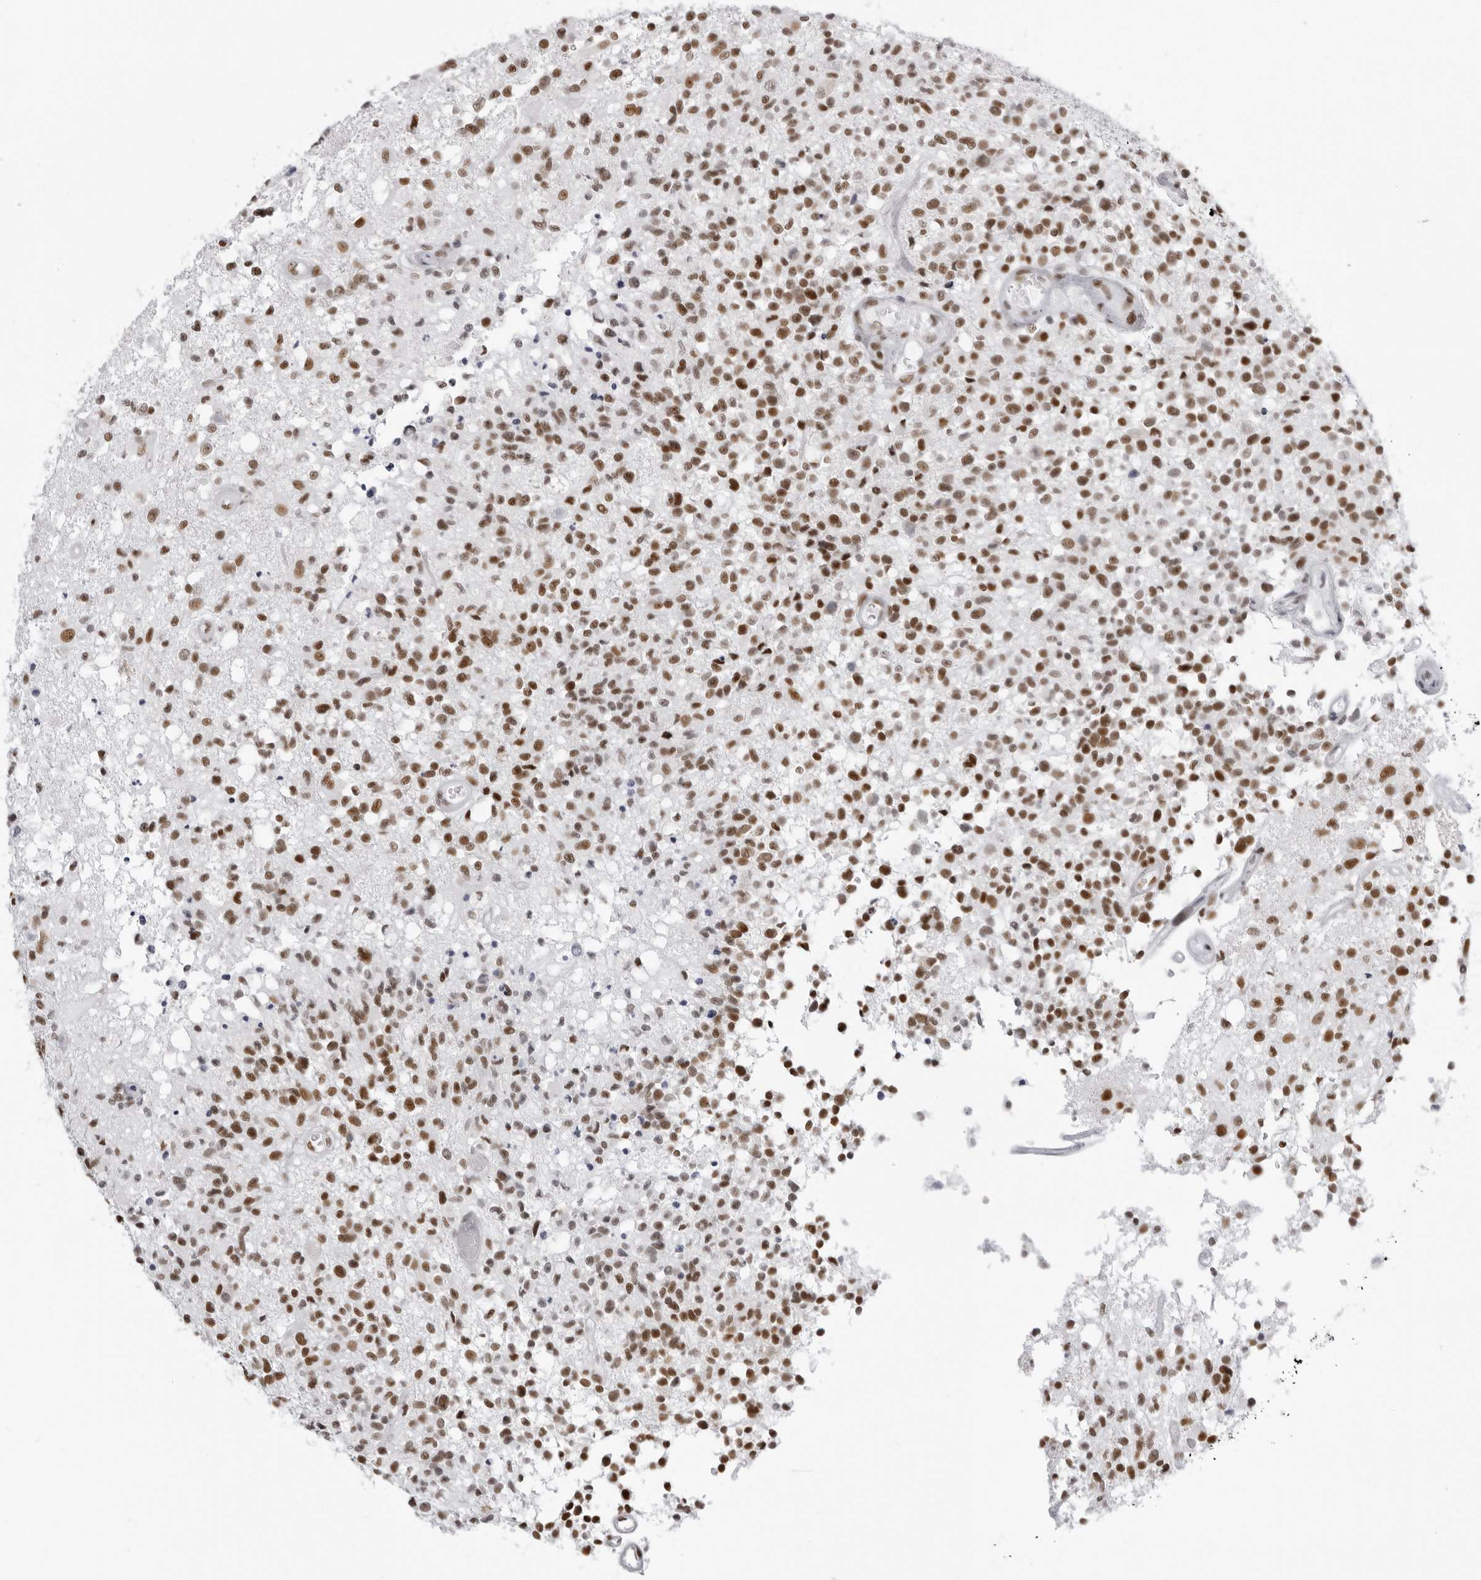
{"staining": {"intensity": "strong", "quantity": ">75%", "location": "nuclear"}, "tissue": "glioma", "cell_type": "Tumor cells", "image_type": "cancer", "snomed": [{"axis": "morphology", "description": "Glioma, malignant, High grade"}, {"axis": "morphology", "description": "Glioblastoma, NOS"}, {"axis": "topography", "description": "Brain"}], "caption": "An image of malignant glioma (high-grade) stained for a protein exhibits strong nuclear brown staining in tumor cells.", "gene": "IRF2BP2", "patient": {"sex": "male", "age": 60}}